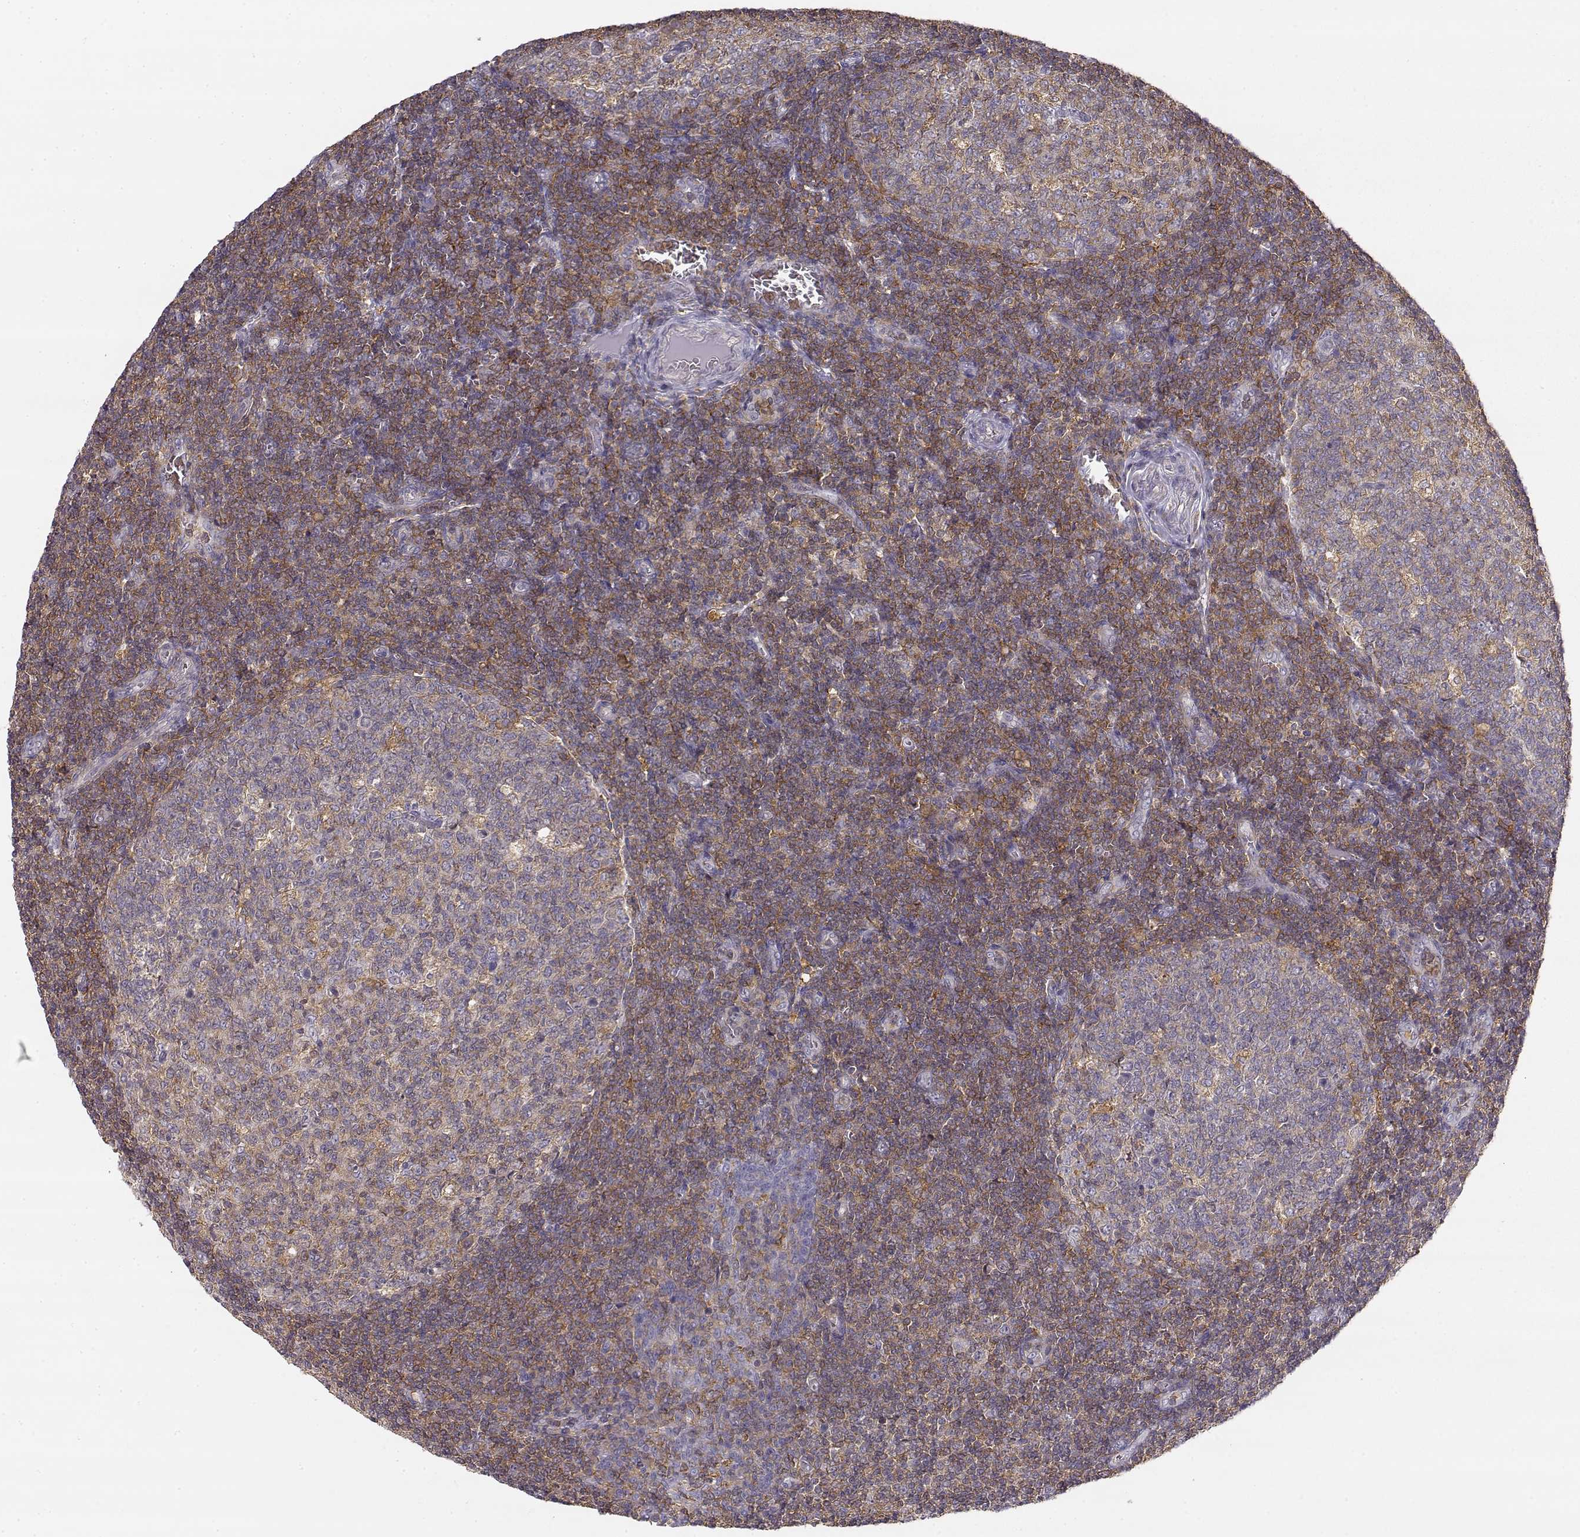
{"staining": {"intensity": "moderate", "quantity": "25%-75%", "location": "cytoplasmic/membranous"}, "tissue": "tonsil", "cell_type": "Germinal center cells", "image_type": "normal", "snomed": [{"axis": "morphology", "description": "Normal tissue, NOS"}, {"axis": "topography", "description": "Tonsil"}], "caption": "Immunohistochemistry of unremarkable tonsil exhibits medium levels of moderate cytoplasmic/membranous staining in about 25%-75% of germinal center cells.", "gene": "VAV1", "patient": {"sex": "female", "age": 12}}